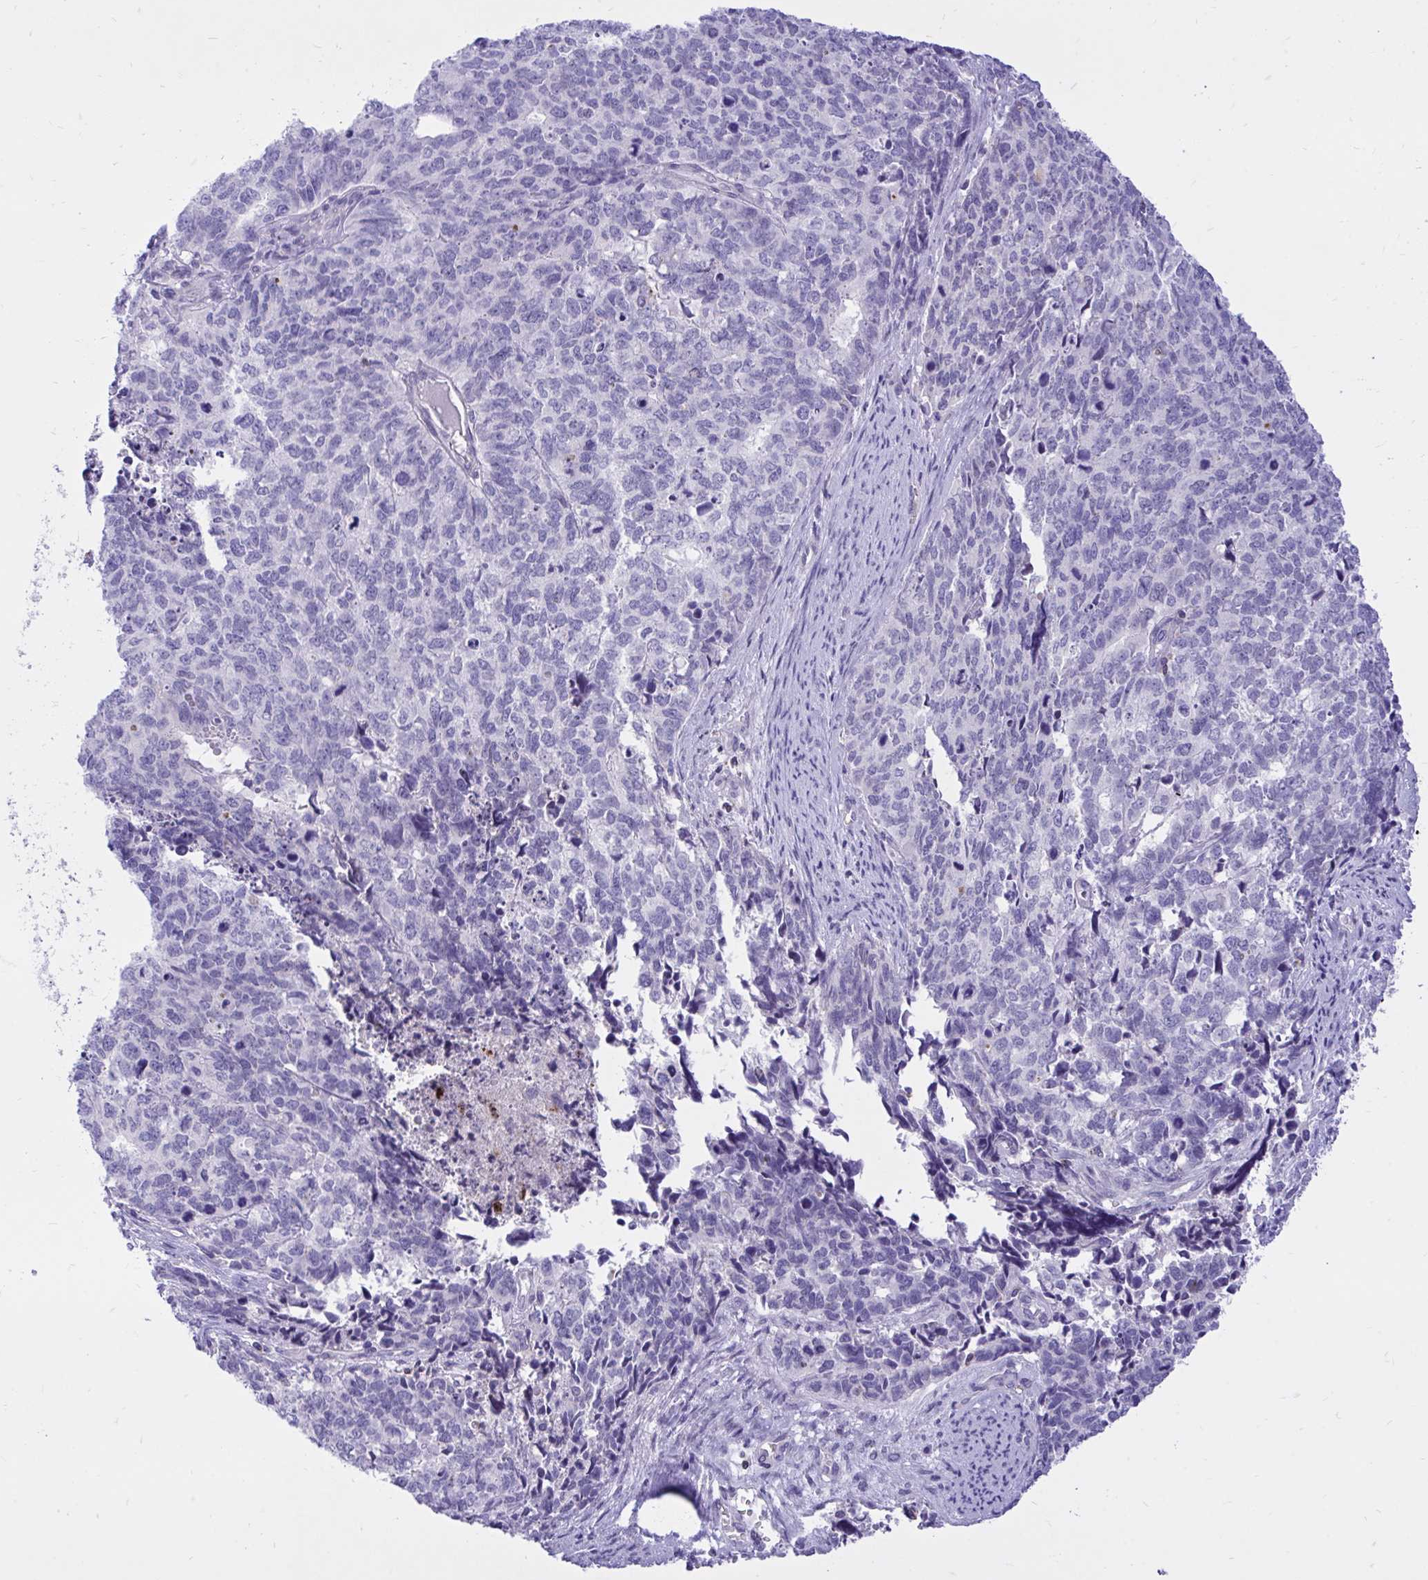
{"staining": {"intensity": "negative", "quantity": "none", "location": "none"}, "tissue": "cervical cancer", "cell_type": "Tumor cells", "image_type": "cancer", "snomed": [{"axis": "morphology", "description": "Adenocarcinoma, NOS"}, {"axis": "topography", "description": "Cervix"}], "caption": "Tumor cells are negative for protein expression in human adenocarcinoma (cervical).", "gene": "CXCL8", "patient": {"sex": "female", "age": 63}}